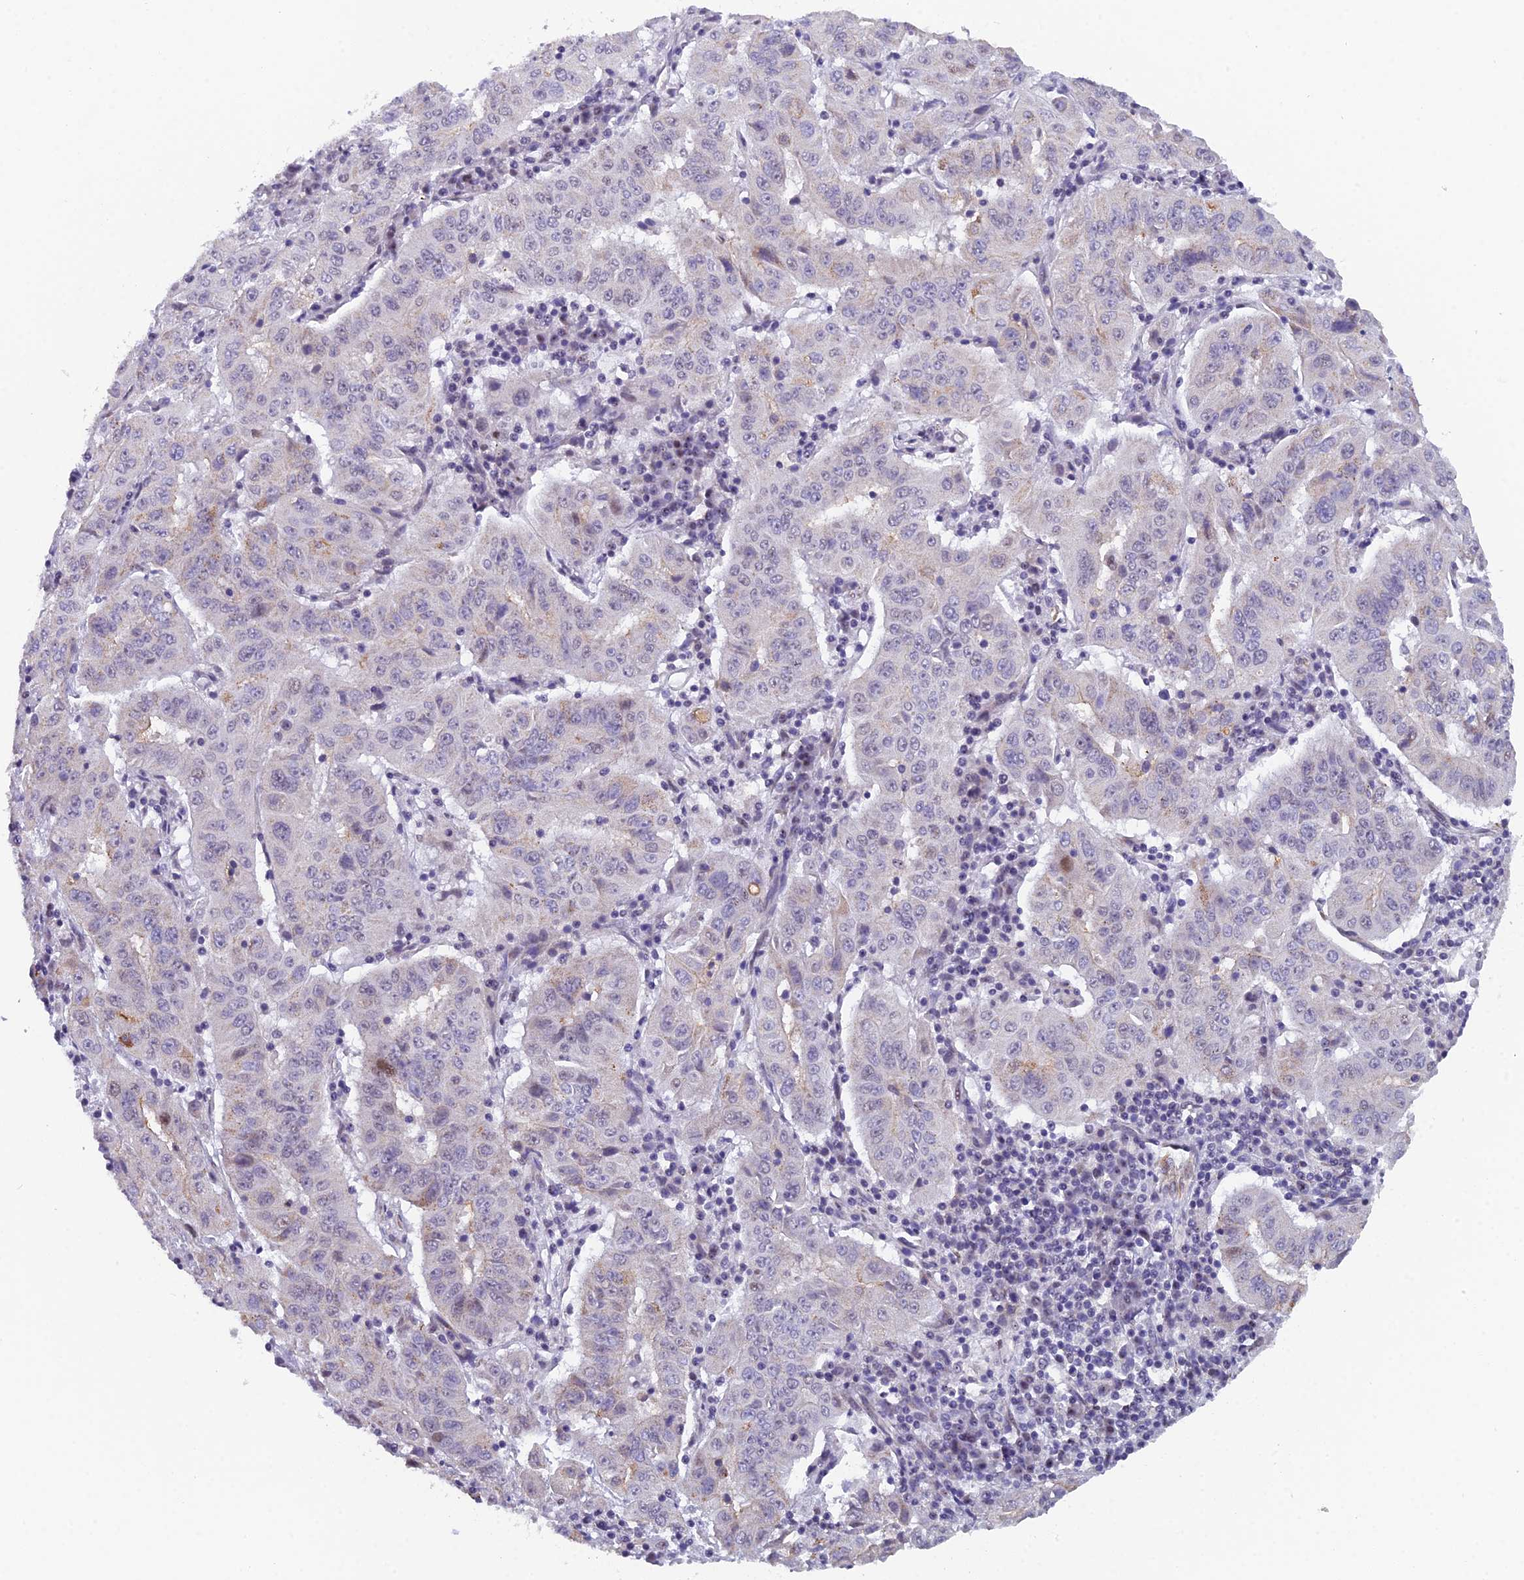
{"staining": {"intensity": "negative", "quantity": "none", "location": "none"}, "tissue": "pancreatic cancer", "cell_type": "Tumor cells", "image_type": "cancer", "snomed": [{"axis": "morphology", "description": "Adenocarcinoma, NOS"}, {"axis": "topography", "description": "Pancreas"}], "caption": "This is an IHC image of human pancreatic adenocarcinoma. There is no positivity in tumor cells.", "gene": "XKR9", "patient": {"sex": "male", "age": 63}}